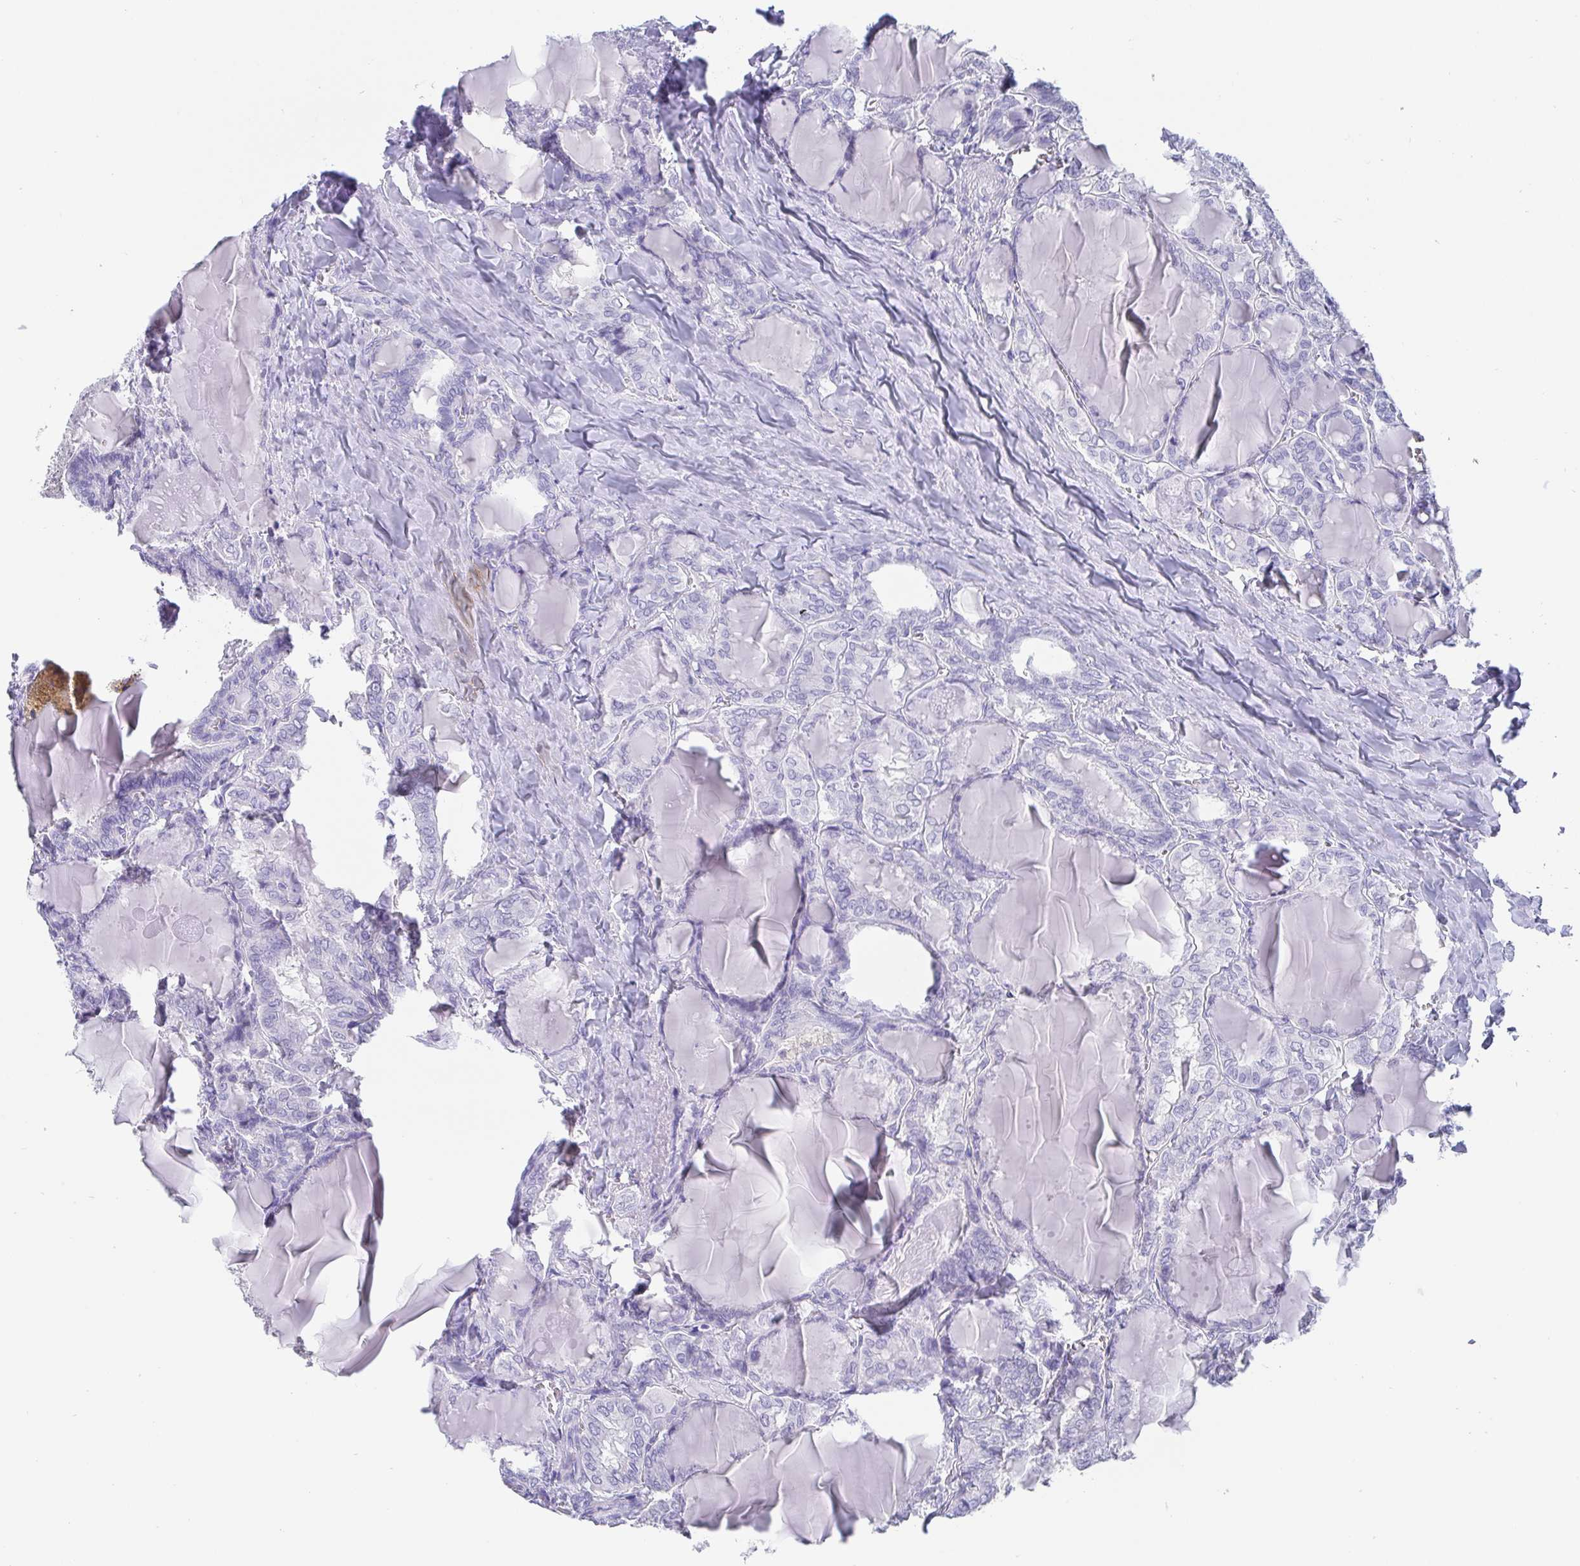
{"staining": {"intensity": "negative", "quantity": "none", "location": "none"}, "tissue": "thyroid cancer", "cell_type": "Tumor cells", "image_type": "cancer", "snomed": [{"axis": "morphology", "description": "Papillary adenocarcinoma, NOS"}, {"axis": "topography", "description": "Thyroid gland"}], "caption": "Immunohistochemical staining of human papillary adenocarcinoma (thyroid) reveals no significant staining in tumor cells.", "gene": "SCGN", "patient": {"sex": "female", "age": 46}}